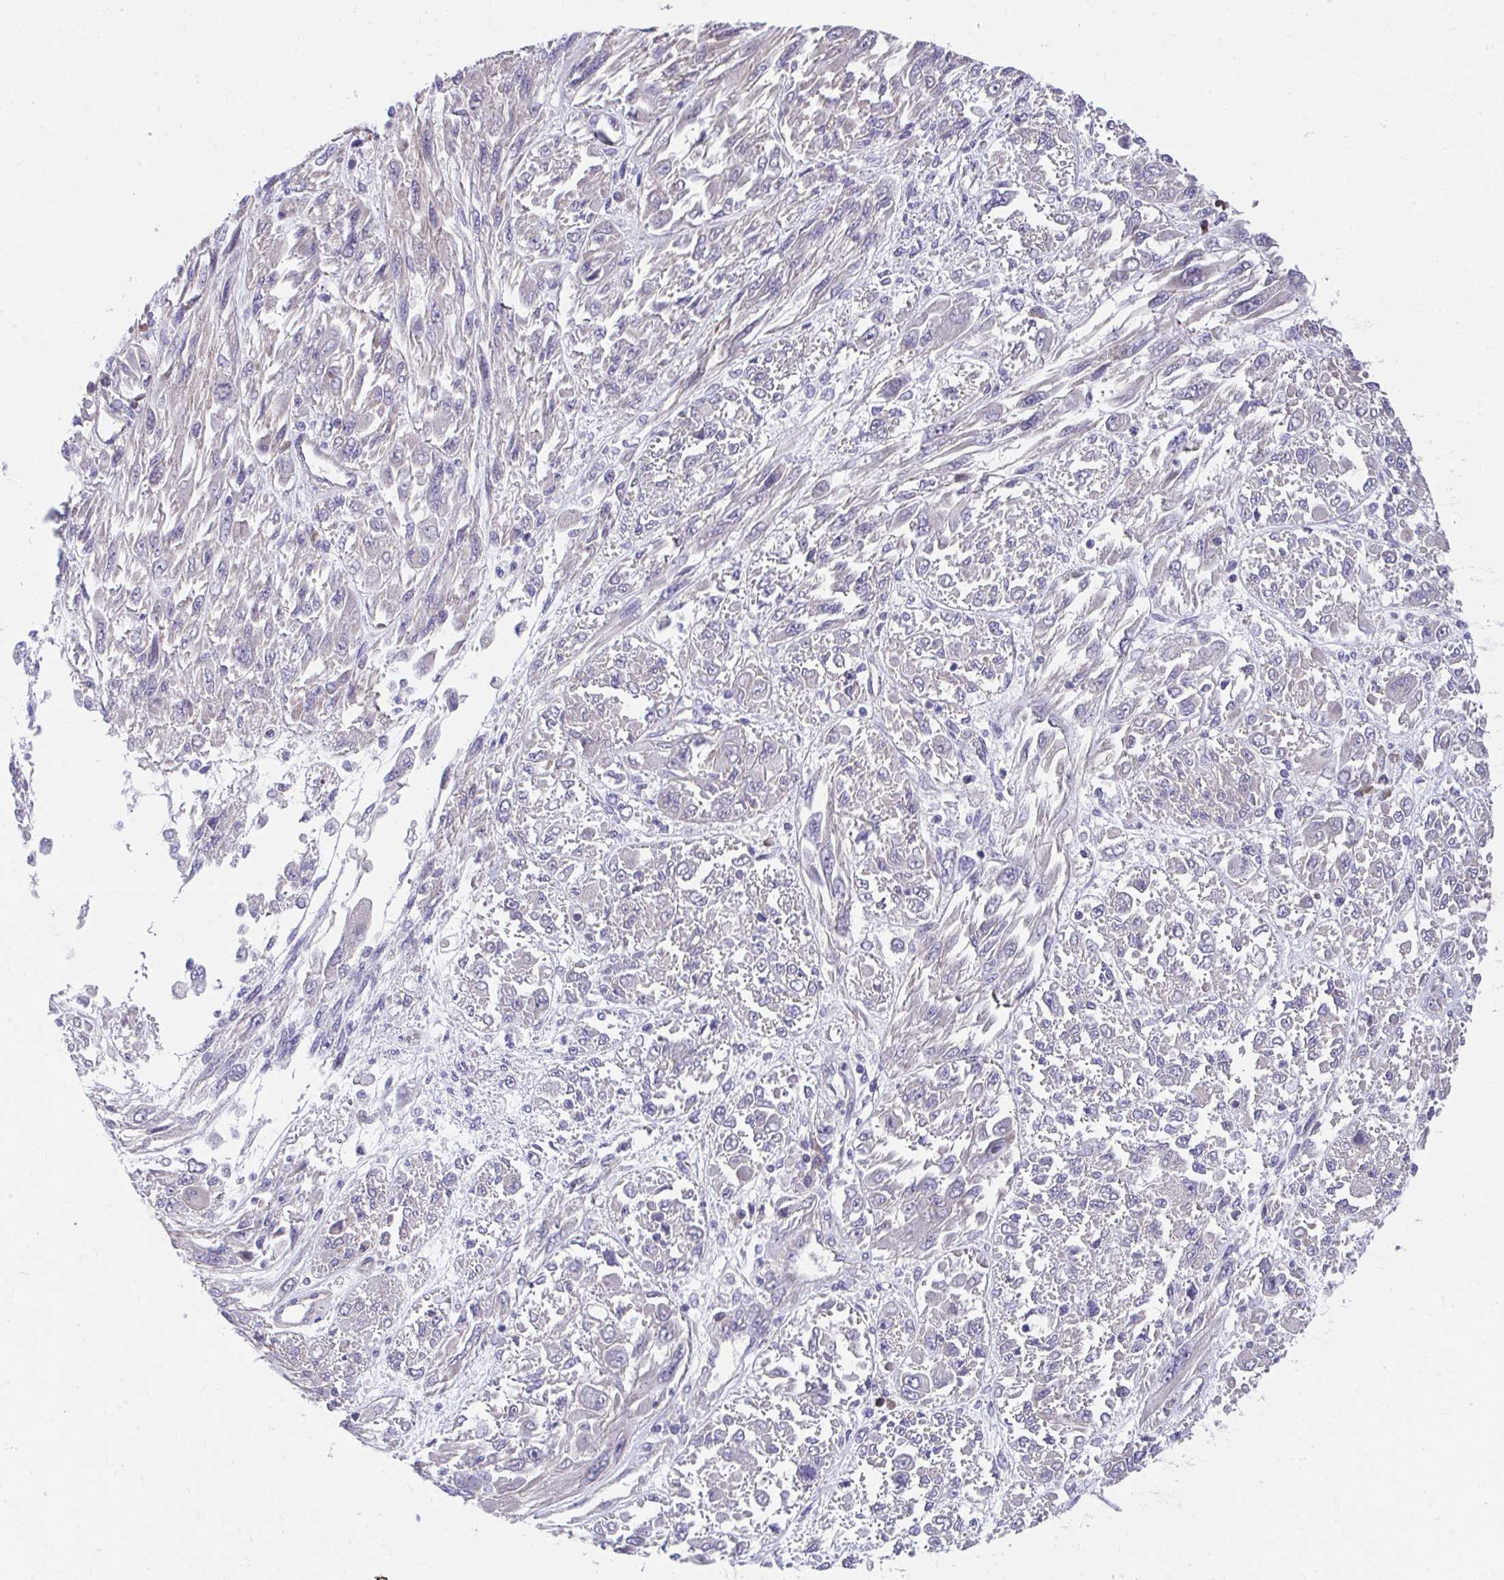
{"staining": {"intensity": "negative", "quantity": "none", "location": "none"}, "tissue": "melanoma", "cell_type": "Tumor cells", "image_type": "cancer", "snomed": [{"axis": "morphology", "description": "Malignant melanoma, NOS"}, {"axis": "topography", "description": "Skin"}], "caption": "There is no significant staining in tumor cells of malignant melanoma.", "gene": "SLAMF7", "patient": {"sex": "female", "age": 91}}